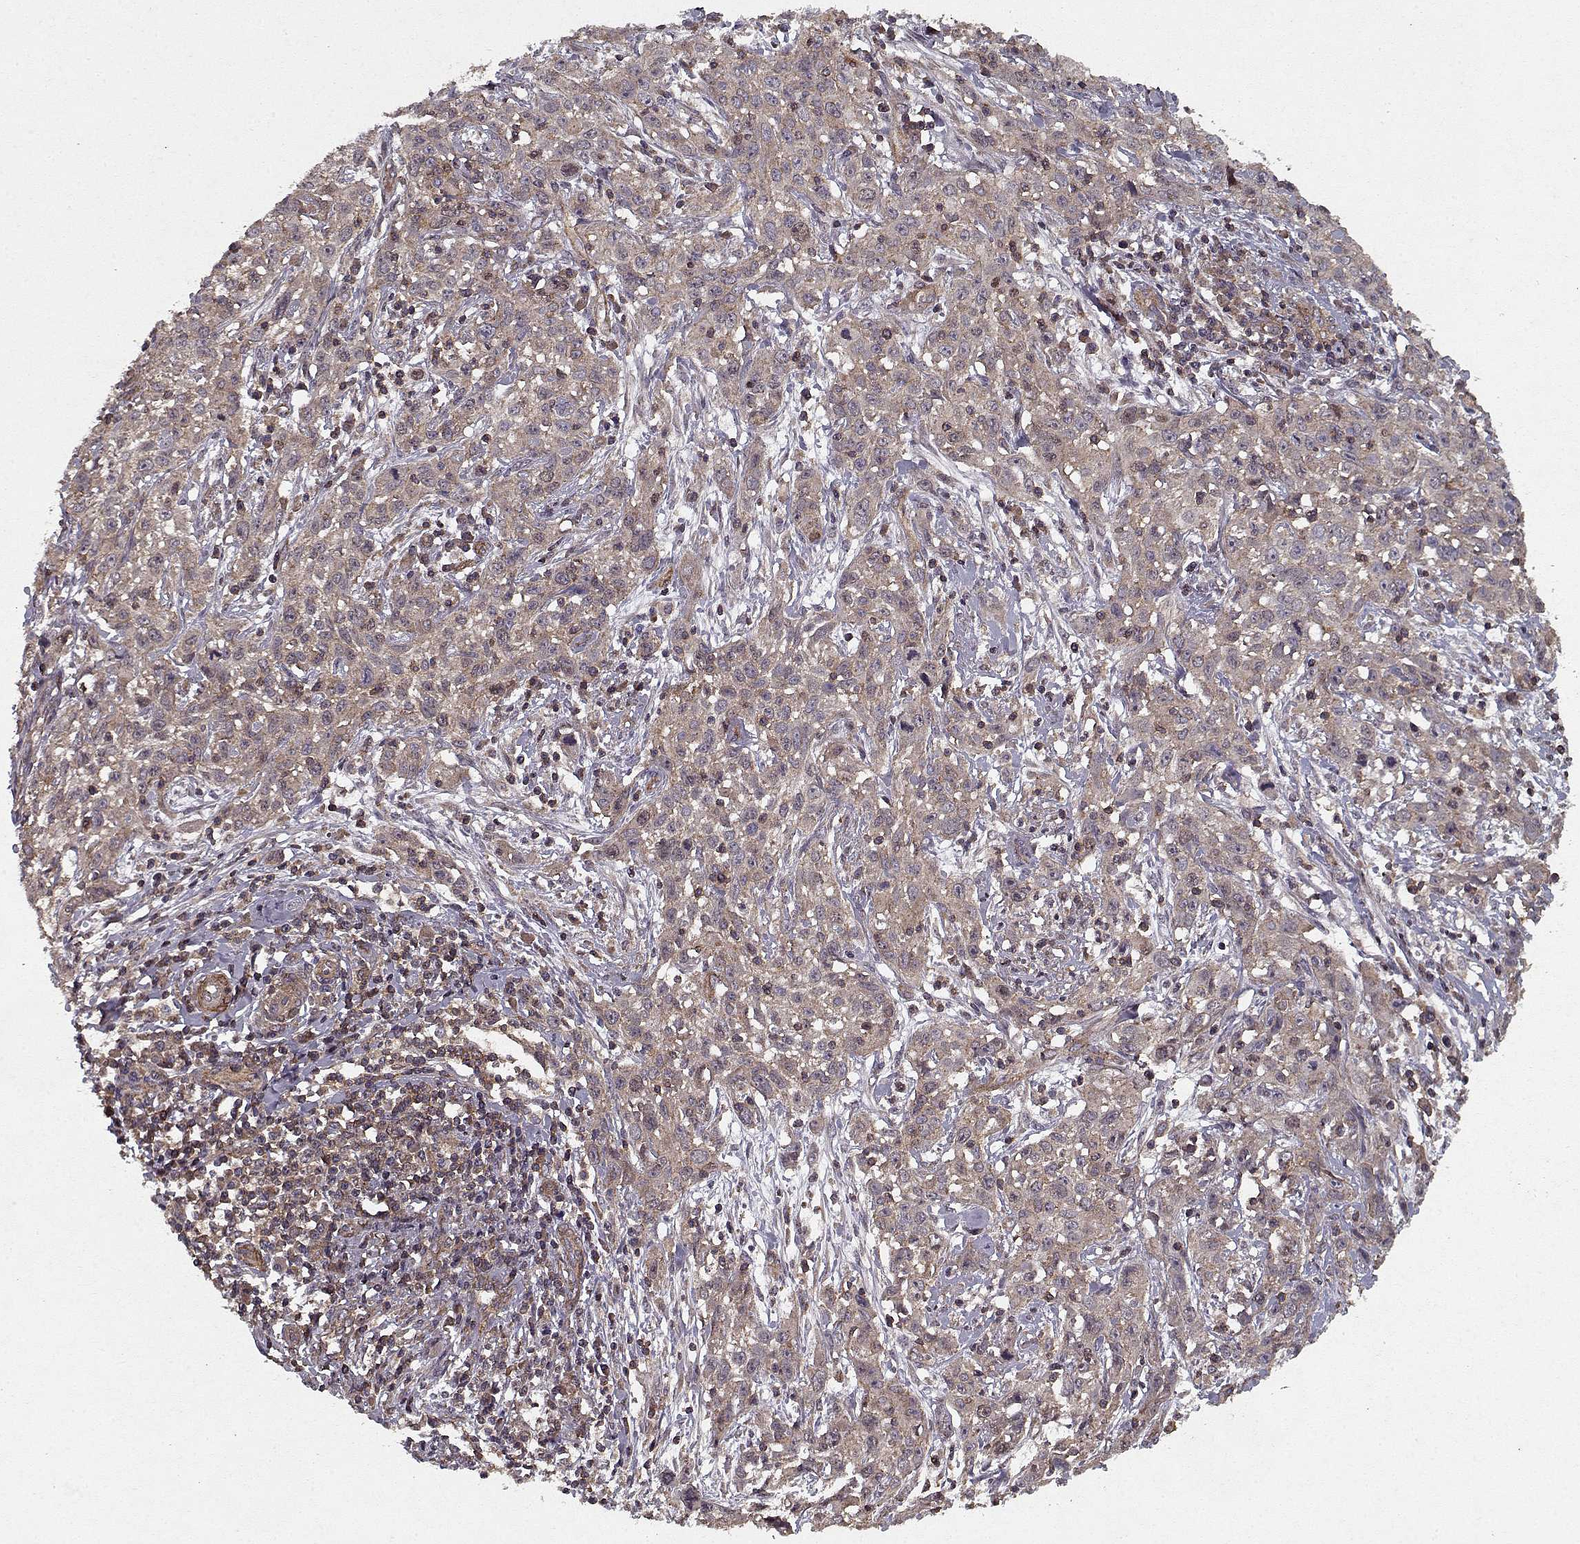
{"staining": {"intensity": "weak", "quantity": ">75%", "location": "cytoplasmic/membranous"}, "tissue": "cervical cancer", "cell_type": "Tumor cells", "image_type": "cancer", "snomed": [{"axis": "morphology", "description": "Squamous cell carcinoma, NOS"}, {"axis": "topography", "description": "Cervix"}], "caption": "A brown stain labels weak cytoplasmic/membranous positivity of a protein in squamous cell carcinoma (cervical) tumor cells.", "gene": "PPP1R12A", "patient": {"sex": "female", "age": 38}}